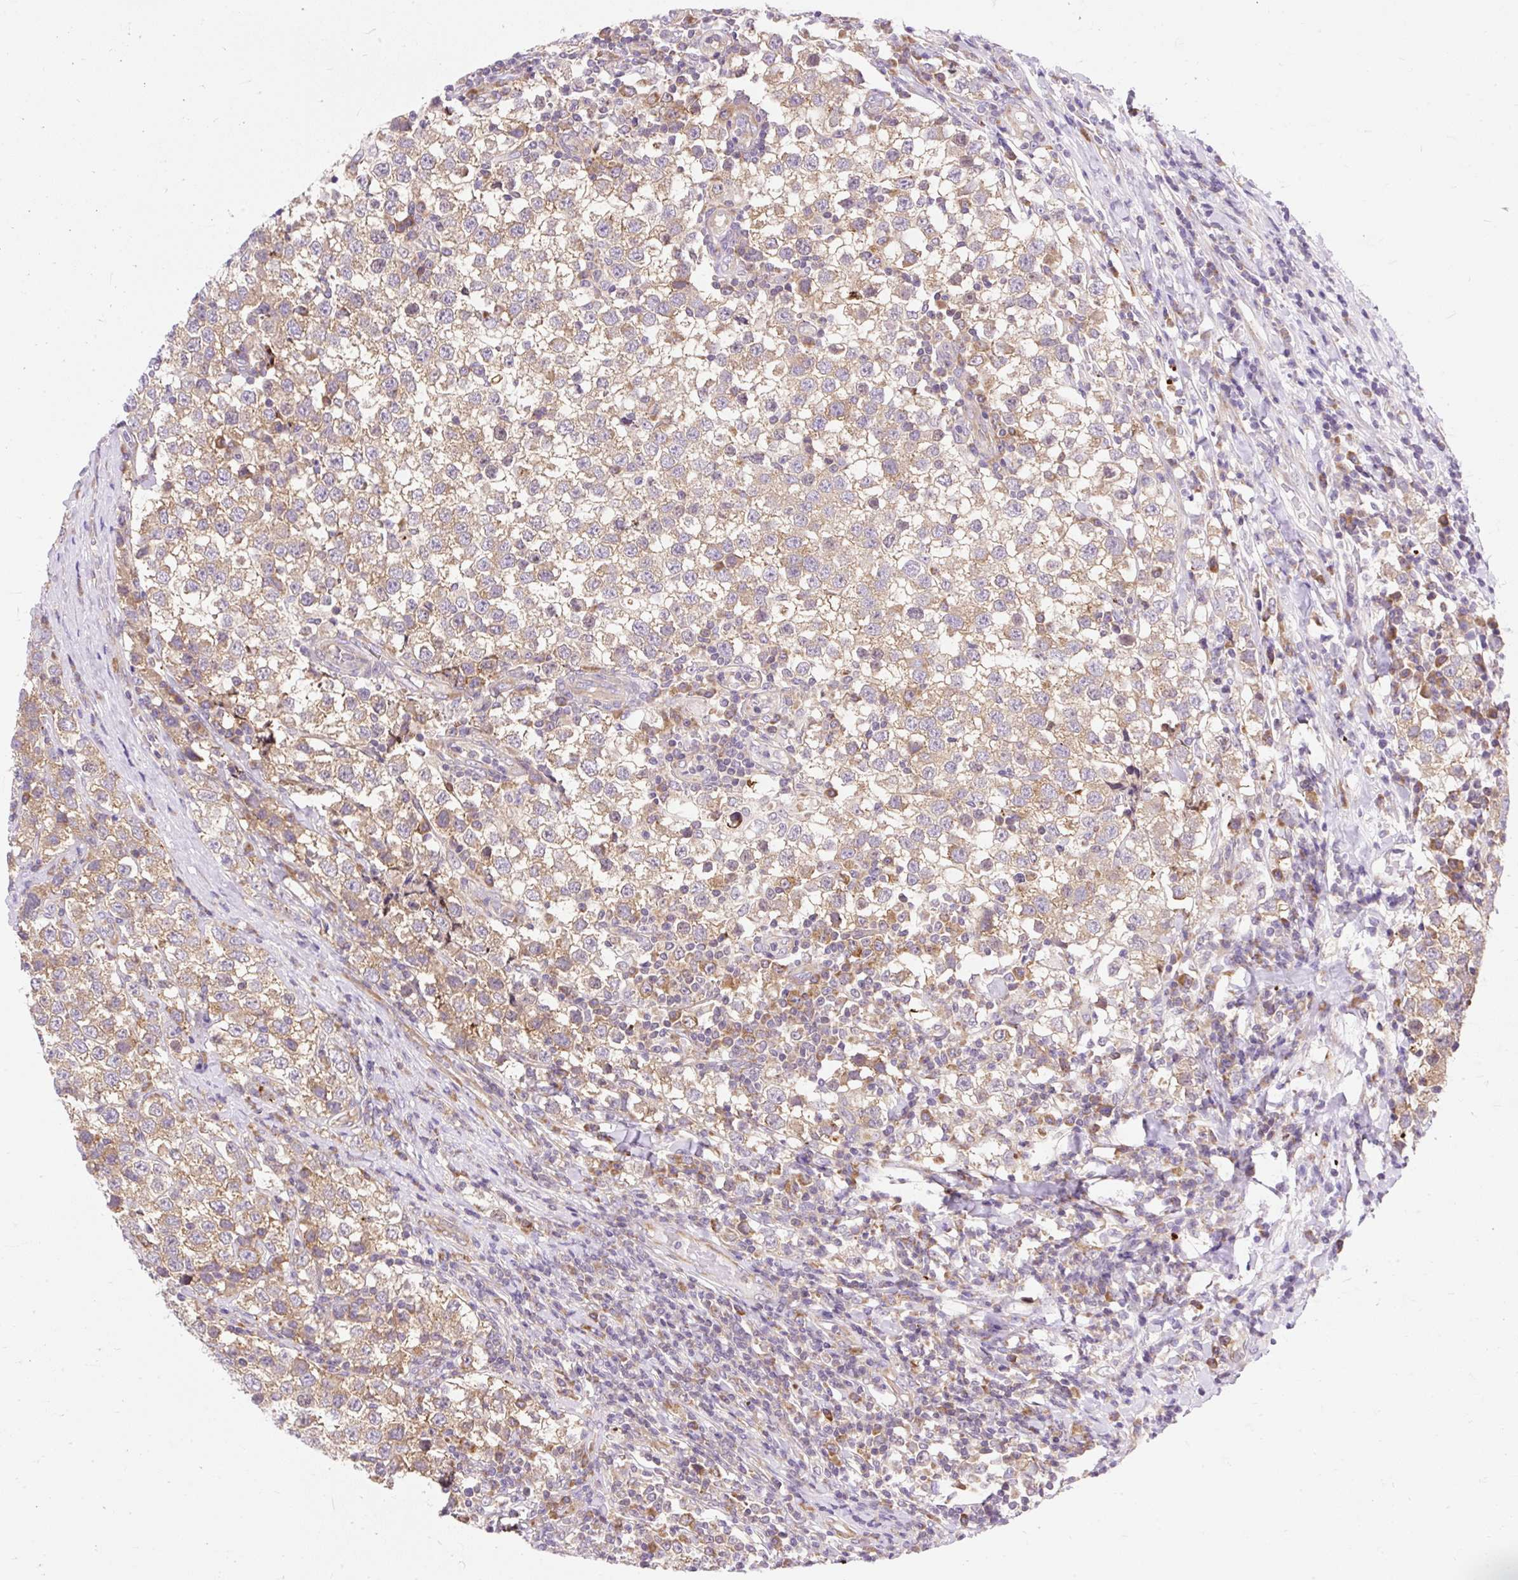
{"staining": {"intensity": "weak", "quantity": ">75%", "location": "cytoplasmic/membranous"}, "tissue": "testis cancer", "cell_type": "Tumor cells", "image_type": "cancer", "snomed": [{"axis": "morphology", "description": "Seminoma, NOS"}, {"axis": "topography", "description": "Testis"}], "caption": "Testis seminoma tissue exhibits weak cytoplasmic/membranous positivity in about >75% of tumor cells", "gene": "GPR45", "patient": {"sex": "male", "age": 34}}